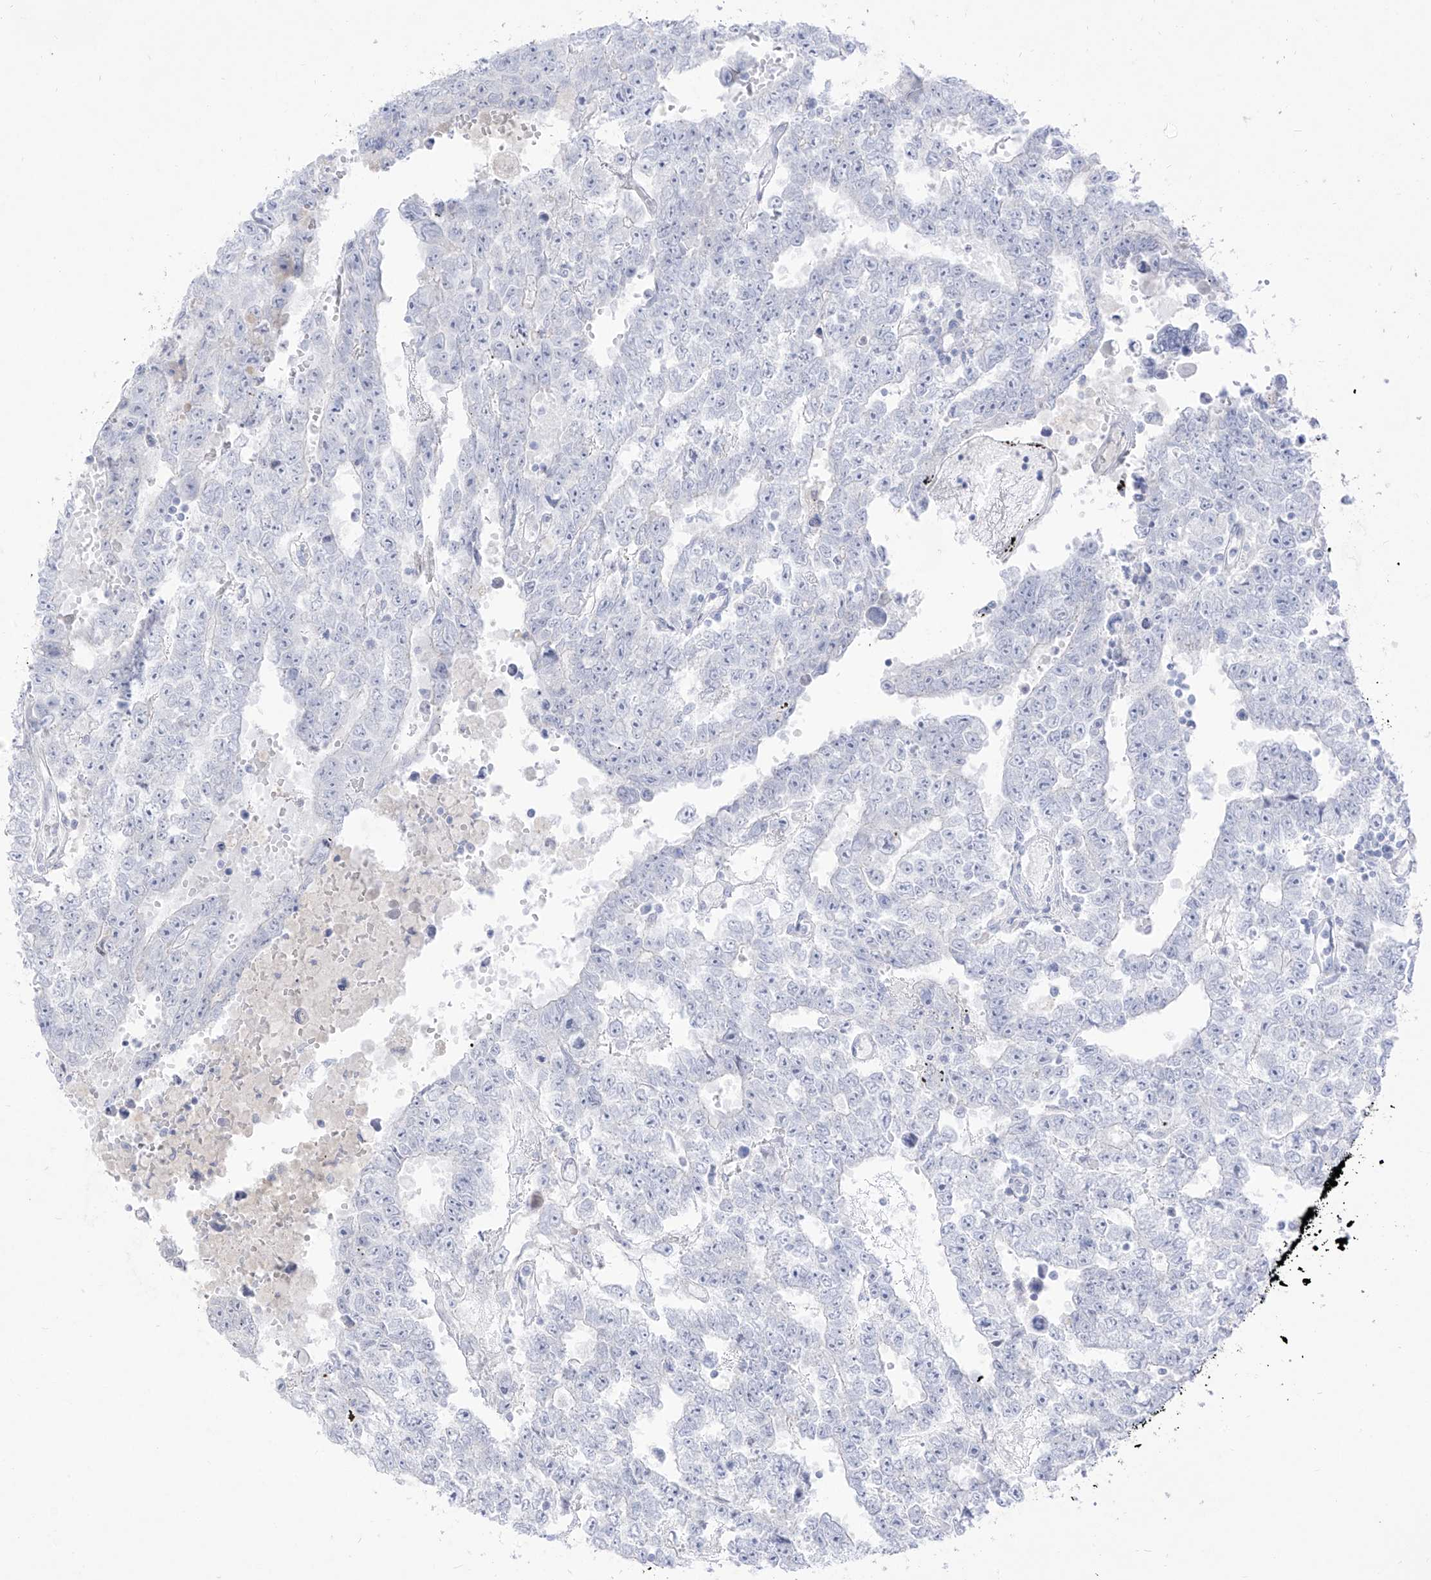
{"staining": {"intensity": "negative", "quantity": "none", "location": "none"}, "tissue": "testis cancer", "cell_type": "Tumor cells", "image_type": "cancer", "snomed": [{"axis": "morphology", "description": "Carcinoma, Embryonal, NOS"}, {"axis": "topography", "description": "Testis"}], "caption": "This is a image of immunohistochemistry (IHC) staining of testis cancer, which shows no expression in tumor cells. (Brightfield microscopy of DAB immunohistochemistry at high magnification).", "gene": "TGM4", "patient": {"sex": "male", "age": 25}}